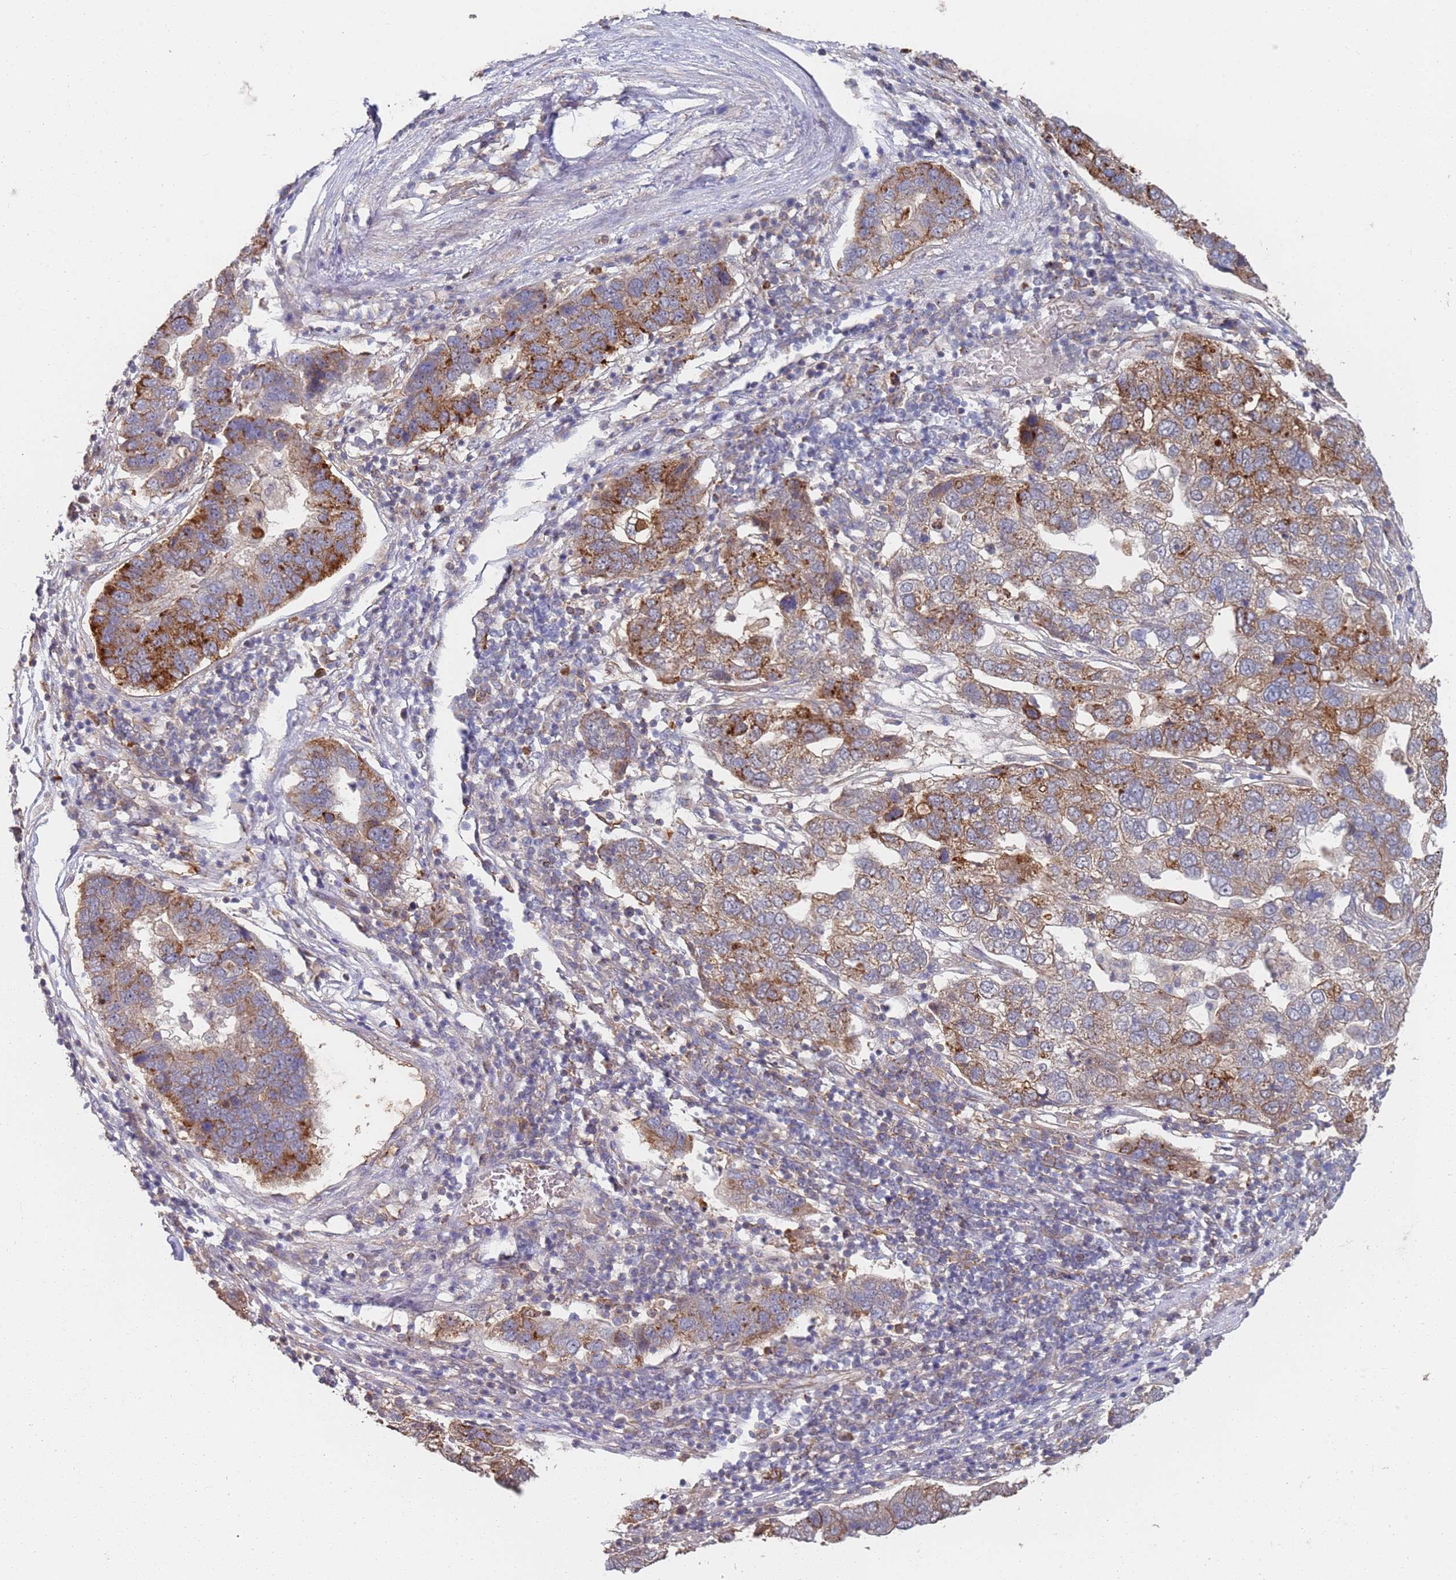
{"staining": {"intensity": "moderate", "quantity": "25%-75%", "location": "cytoplasmic/membranous"}, "tissue": "pancreatic cancer", "cell_type": "Tumor cells", "image_type": "cancer", "snomed": [{"axis": "morphology", "description": "Adenocarcinoma, NOS"}, {"axis": "topography", "description": "Pancreas"}], "caption": "High-magnification brightfield microscopy of adenocarcinoma (pancreatic) stained with DAB (3,3'-diaminobenzidine) (brown) and counterstained with hematoxylin (blue). tumor cells exhibit moderate cytoplasmic/membranous expression is appreciated in approximately25%-75% of cells.", "gene": "ABCB6", "patient": {"sex": "female", "age": 61}}